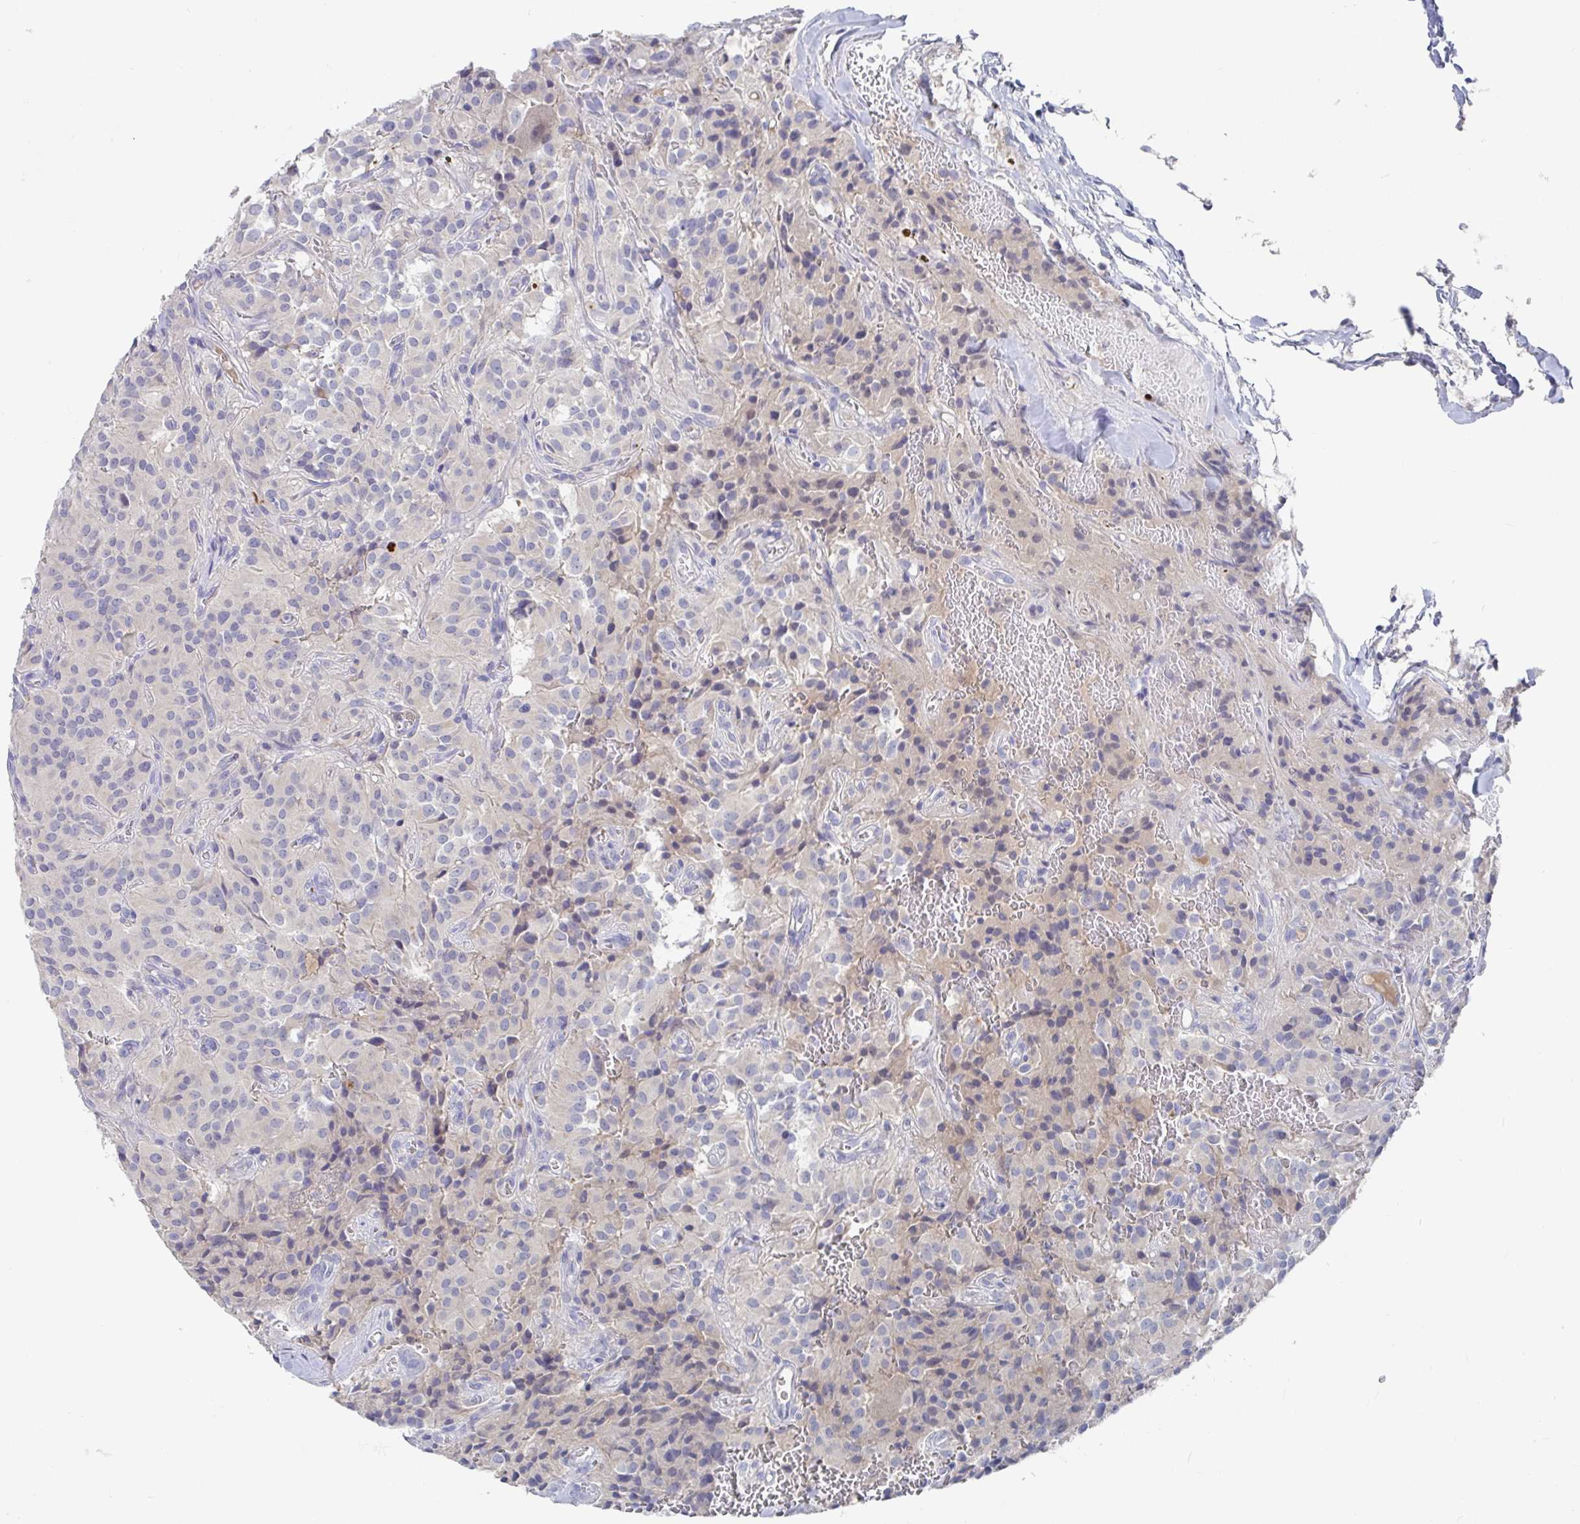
{"staining": {"intensity": "negative", "quantity": "none", "location": "none"}, "tissue": "glioma", "cell_type": "Tumor cells", "image_type": "cancer", "snomed": [{"axis": "morphology", "description": "Glioma, malignant, Low grade"}, {"axis": "topography", "description": "Brain"}], "caption": "Immunohistochemistry (IHC) photomicrograph of neoplastic tissue: human malignant low-grade glioma stained with DAB (3,3'-diaminobenzidine) demonstrates no significant protein positivity in tumor cells.", "gene": "GPR148", "patient": {"sex": "male", "age": 42}}